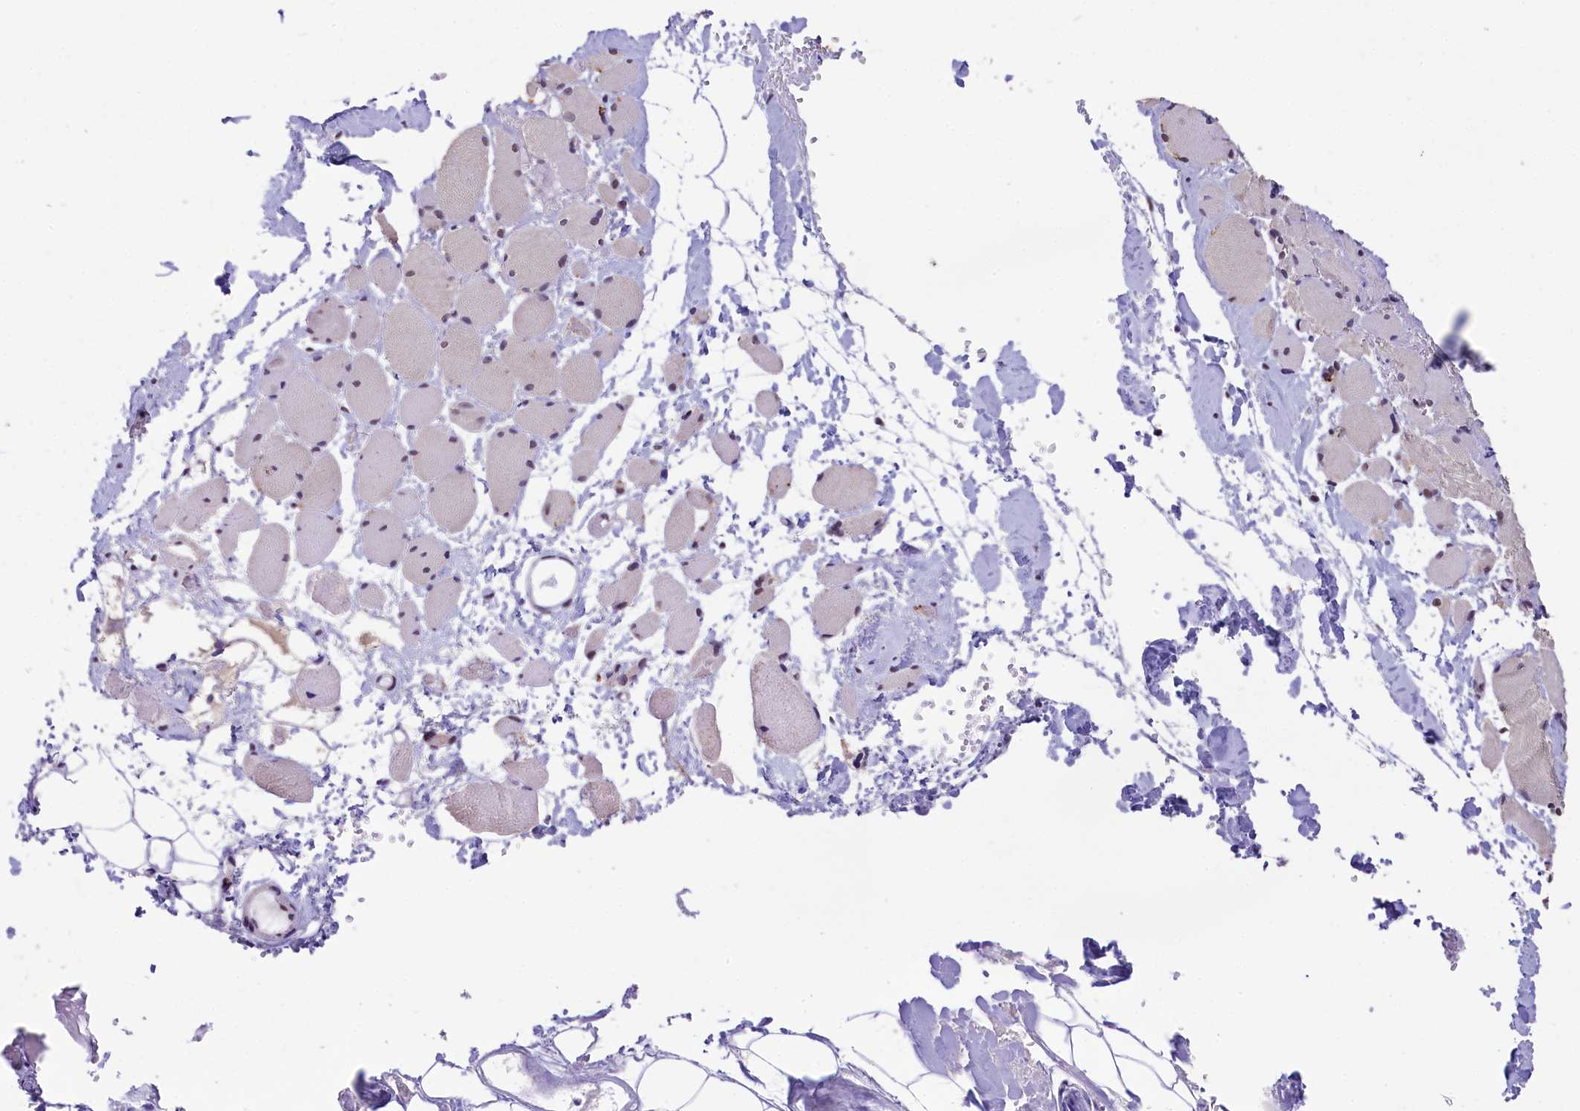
{"staining": {"intensity": "weak", "quantity": "<25%", "location": "nuclear"}, "tissue": "skeletal muscle", "cell_type": "Myocytes", "image_type": "normal", "snomed": [{"axis": "morphology", "description": "Normal tissue, NOS"}, {"axis": "morphology", "description": "Basal cell carcinoma"}, {"axis": "topography", "description": "Skeletal muscle"}], "caption": "Immunohistochemistry of normal skeletal muscle reveals no staining in myocytes. (Brightfield microscopy of DAB IHC at high magnification).", "gene": "ZC3H4", "patient": {"sex": "female", "age": 64}}